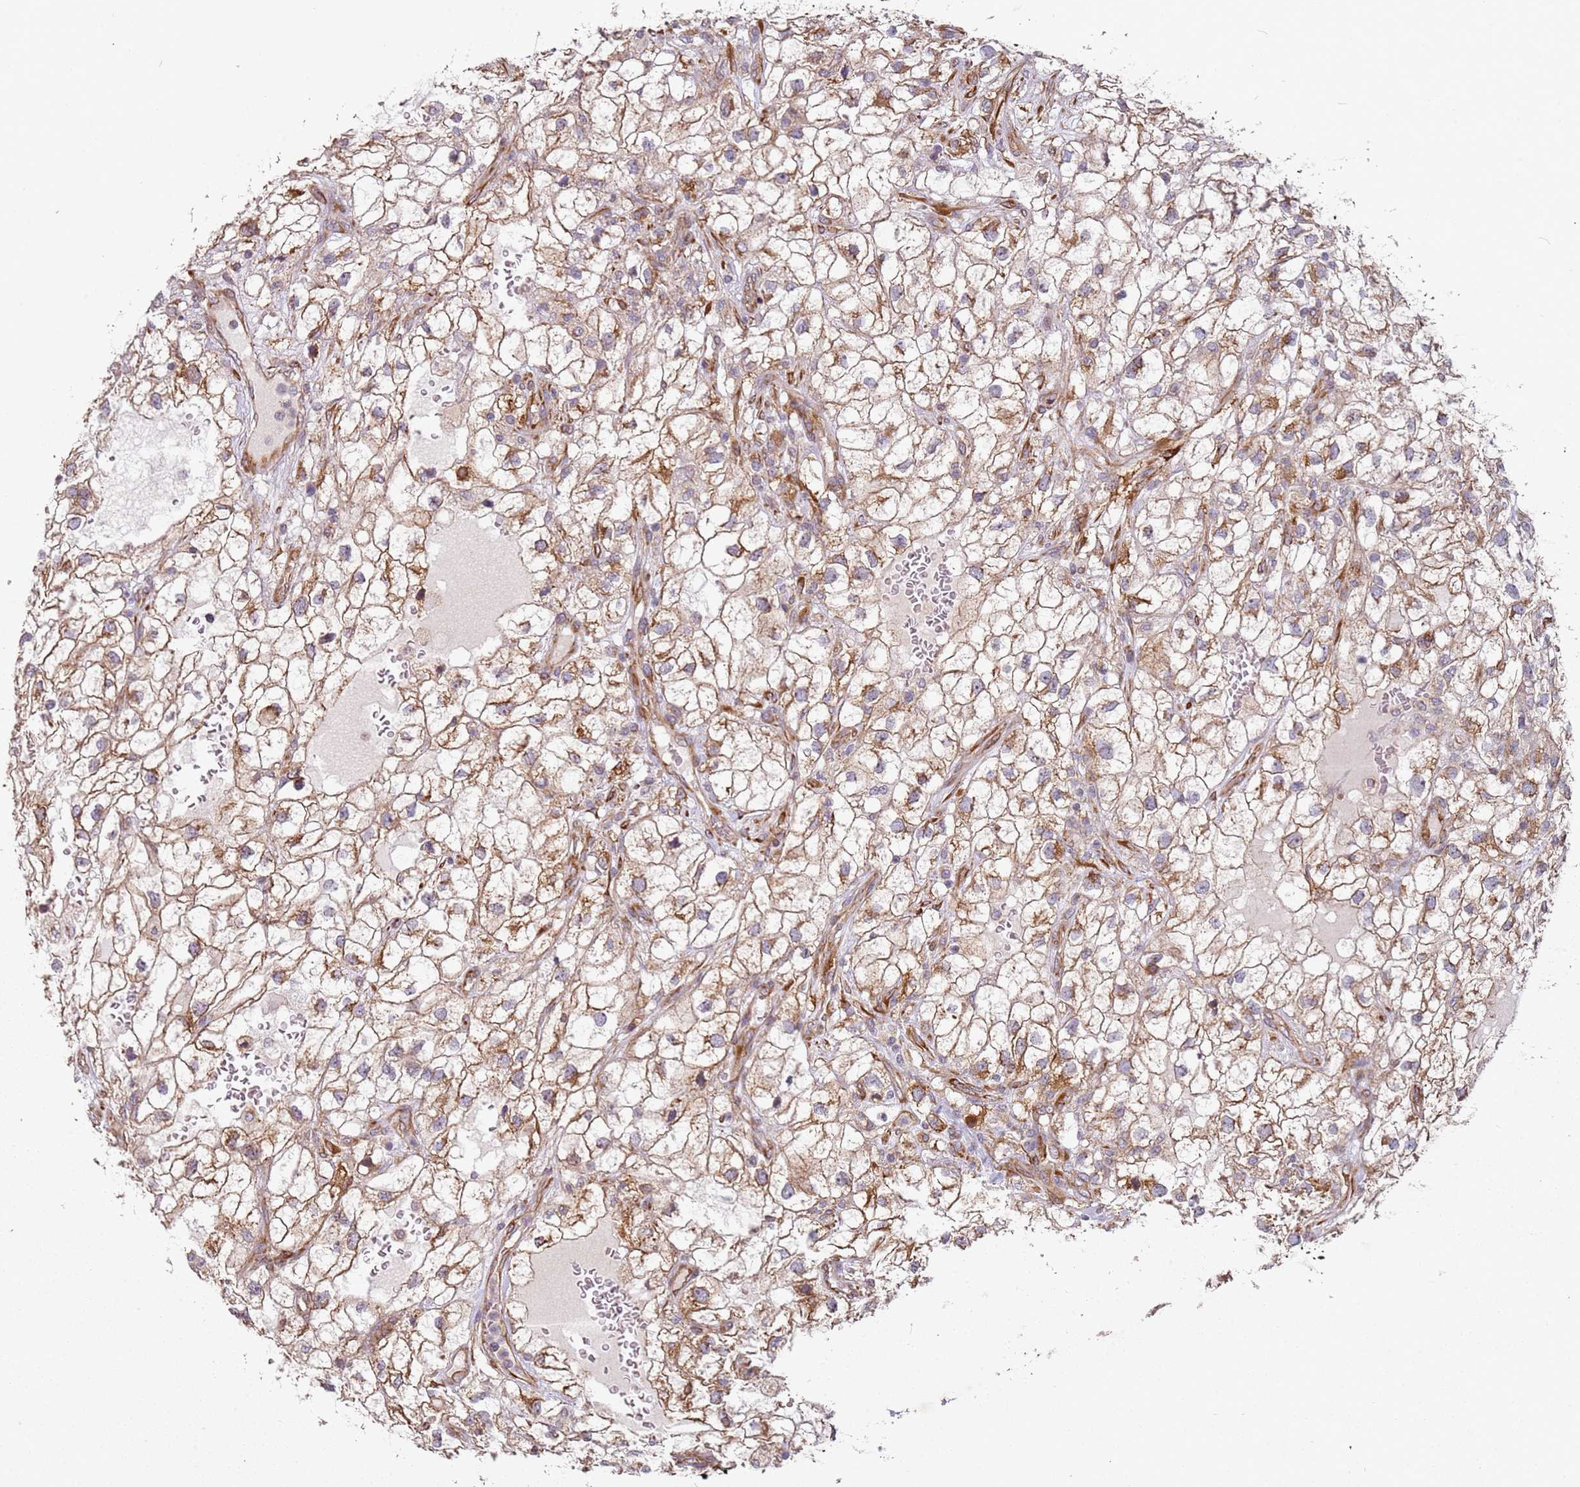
{"staining": {"intensity": "moderate", "quantity": ">75%", "location": "cytoplasmic/membranous"}, "tissue": "renal cancer", "cell_type": "Tumor cells", "image_type": "cancer", "snomed": [{"axis": "morphology", "description": "Adenocarcinoma, NOS"}, {"axis": "topography", "description": "Kidney"}], "caption": "The micrograph shows a brown stain indicating the presence of a protein in the cytoplasmic/membranous of tumor cells in renal cancer. The staining is performed using DAB (3,3'-diaminobenzidine) brown chromogen to label protein expression. The nuclei are counter-stained blue using hematoxylin.", "gene": "ARFRP1", "patient": {"sex": "male", "age": 59}}